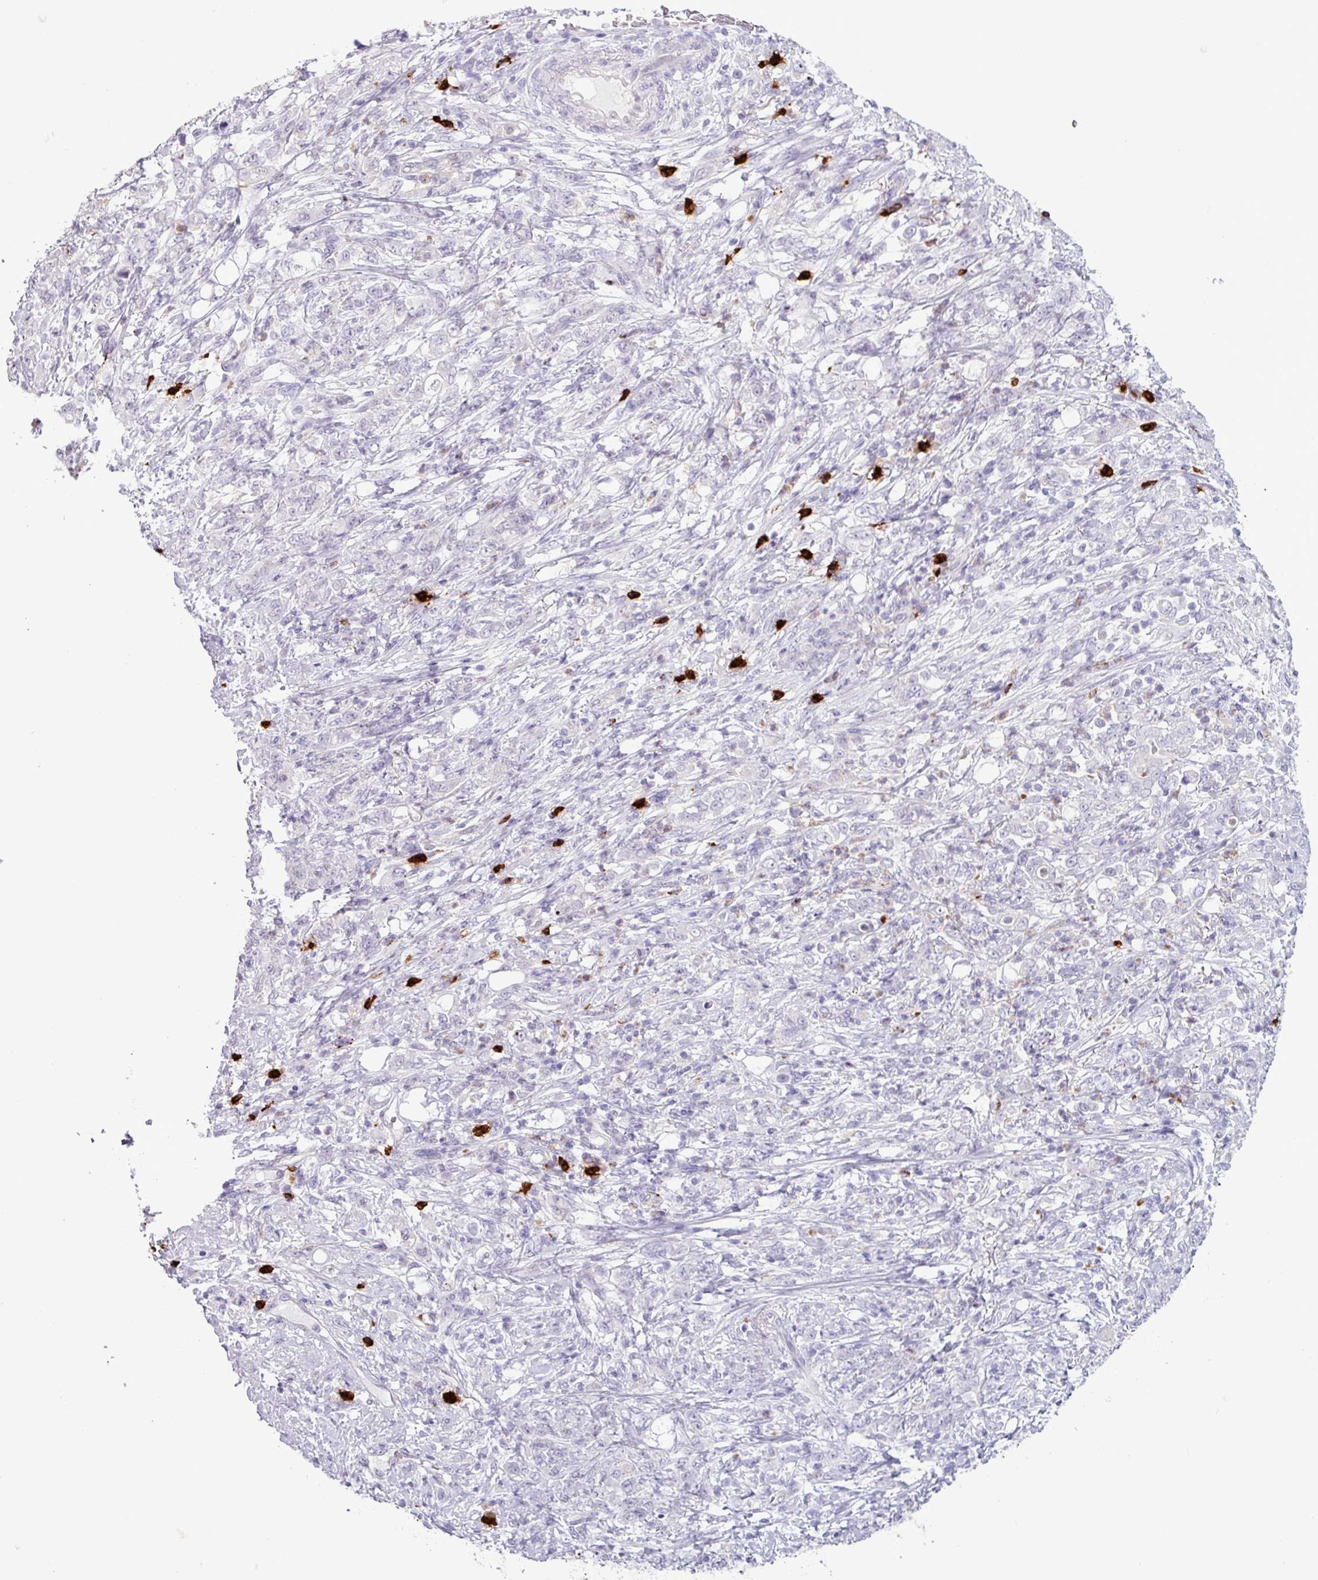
{"staining": {"intensity": "negative", "quantity": "none", "location": "none"}, "tissue": "stomach cancer", "cell_type": "Tumor cells", "image_type": "cancer", "snomed": [{"axis": "morphology", "description": "Adenocarcinoma, NOS"}, {"axis": "topography", "description": "Stomach"}], "caption": "Photomicrograph shows no protein staining in tumor cells of stomach cancer tissue.", "gene": "TMEM178A", "patient": {"sex": "female", "age": 79}}